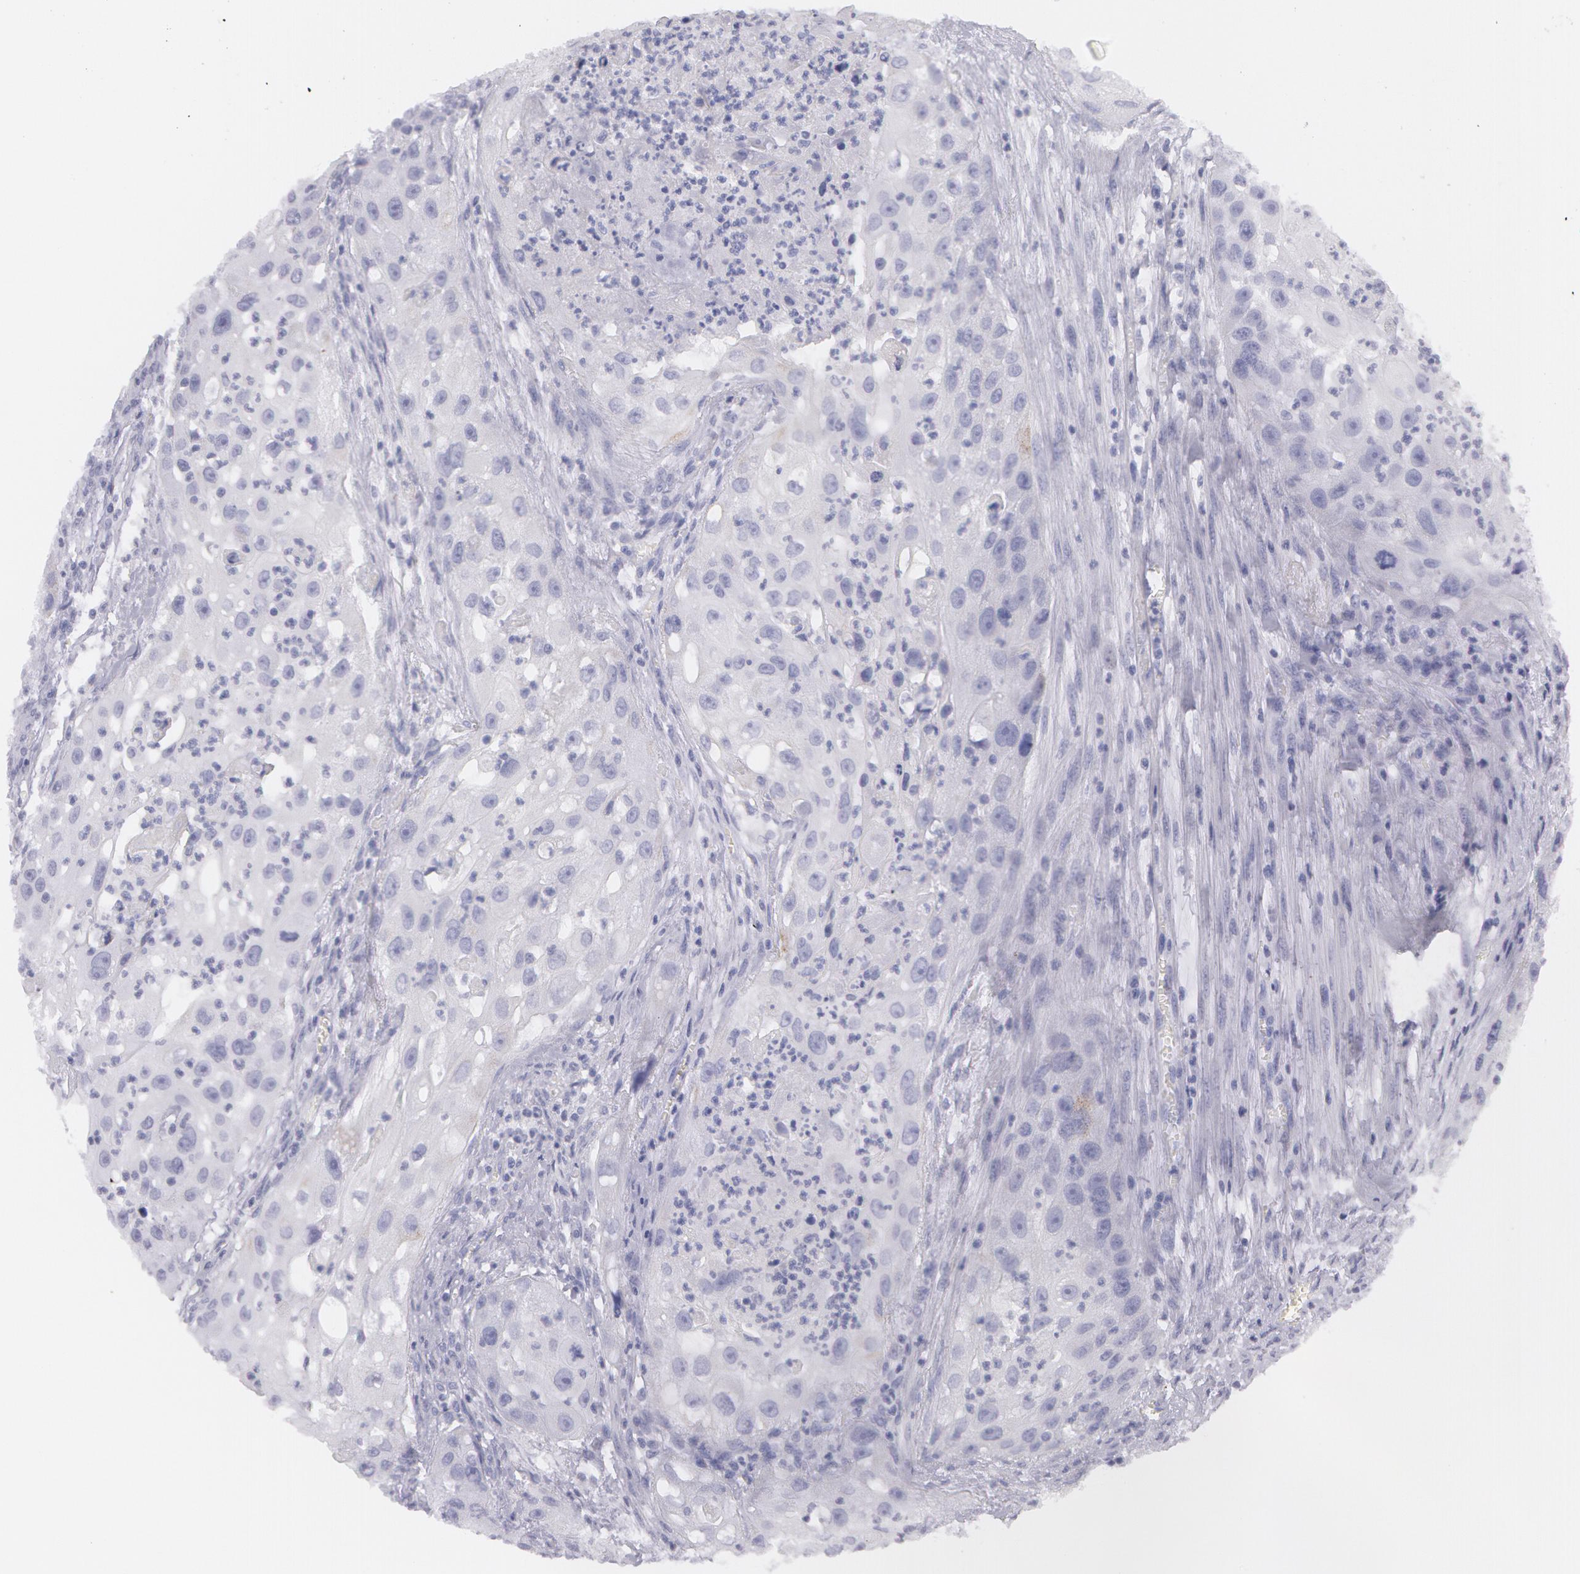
{"staining": {"intensity": "negative", "quantity": "none", "location": "none"}, "tissue": "head and neck cancer", "cell_type": "Tumor cells", "image_type": "cancer", "snomed": [{"axis": "morphology", "description": "Squamous cell carcinoma, NOS"}, {"axis": "topography", "description": "Head-Neck"}], "caption": "A micrograph of squamous cell carcinoma (head and neck) stained for a protein exhibits no brown staining in tumor cells.", "gene": "AMACR", "patient": {"sex": "male", "age": 64}}